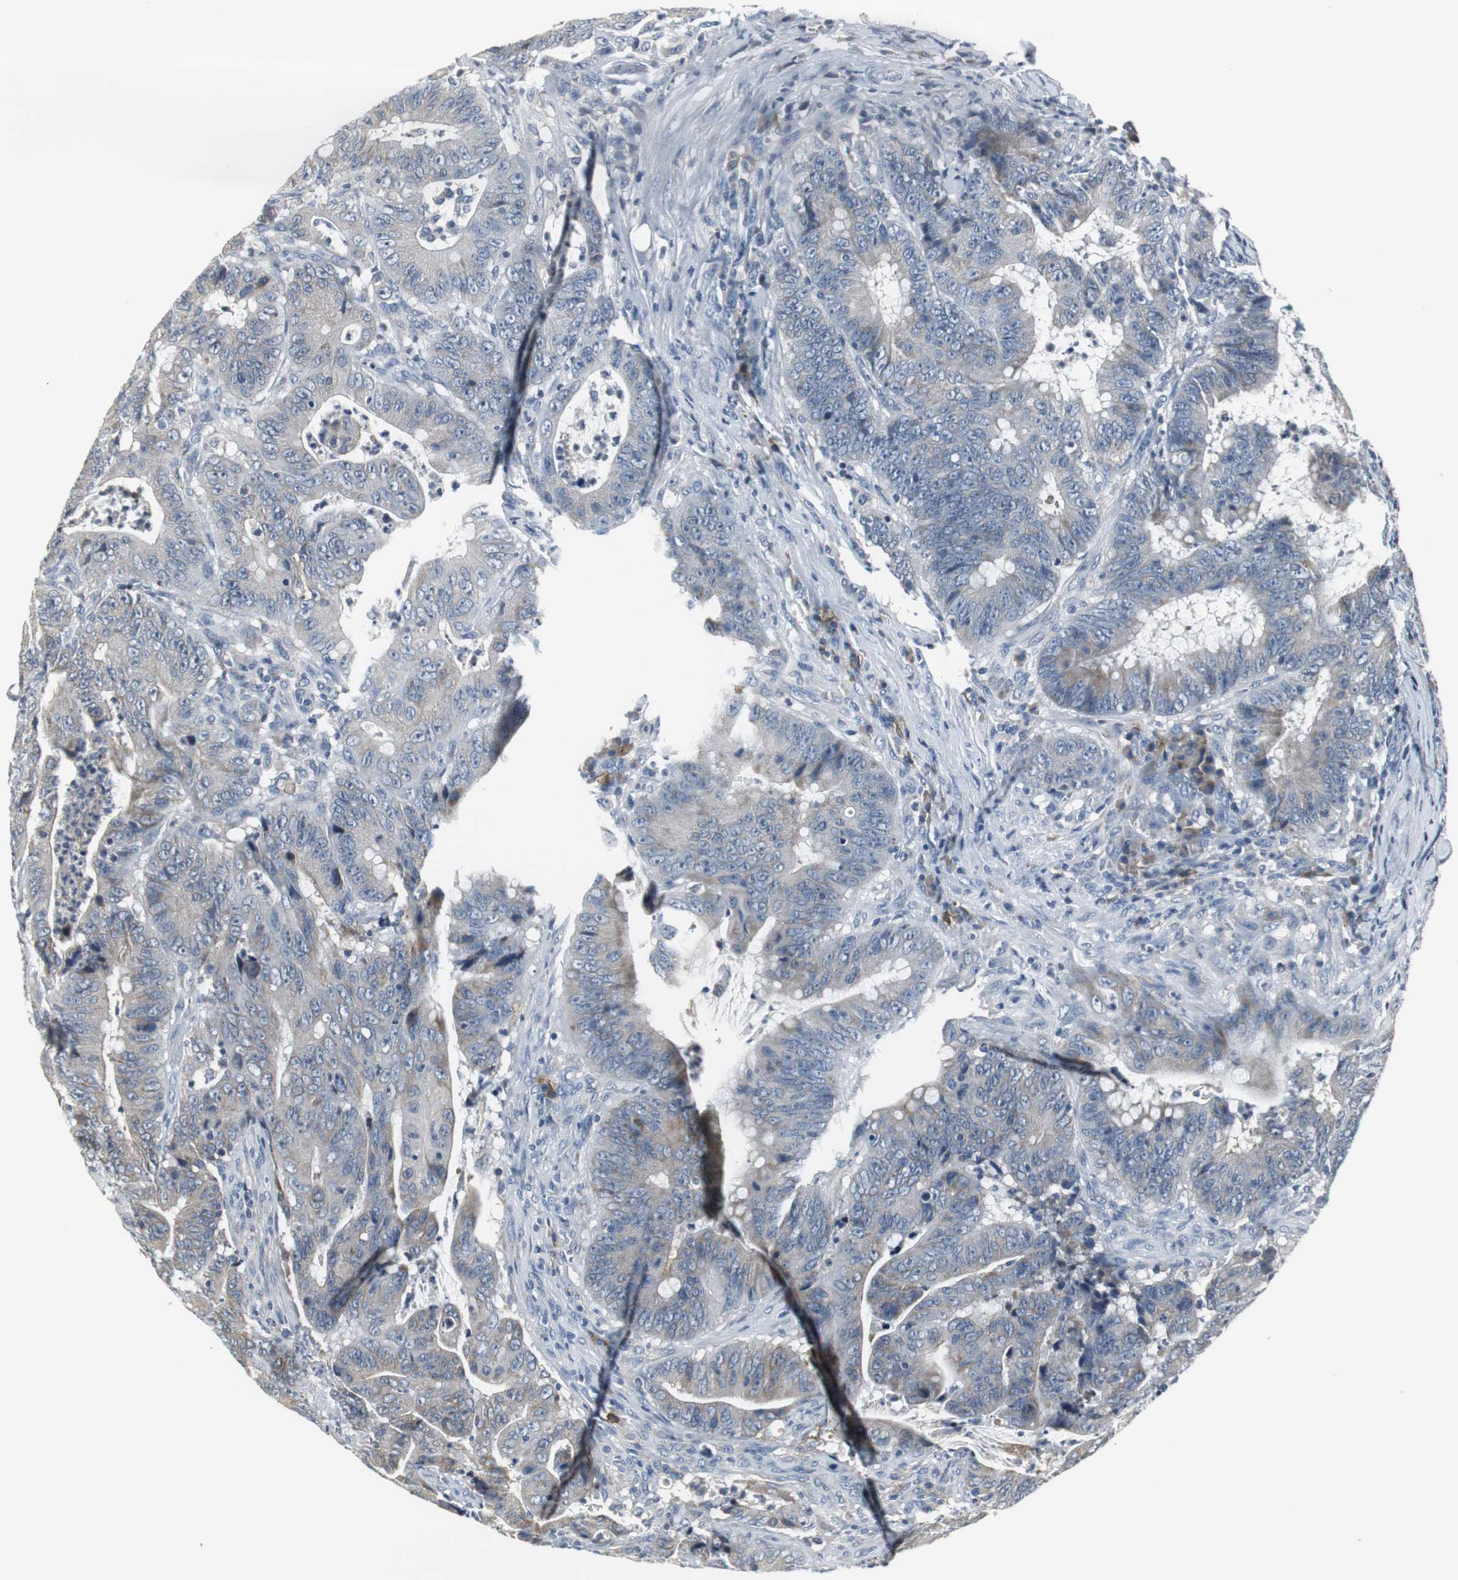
{"staining": {"intensity": "moderate", "quantity": "<25%", "location": "cytoplasmic/membranous"}, "tissue": "colorectal cancer", "cell_type": "Tumor cells", "image_type": "cancer", "snomed": [{"axis": "morphology", "description": "Adenocarcinoma, NOS"}, {"axis": "topography", "description": "Colon"}], "caption": "DAB (3,3'-diaminobenzidine) immunohistochemical staining of human colorectal cancer (adenocarcinoma) displays moderate cytoplasmic/membranous protein expression in about <25% of tumor cells.", "gene": "SLC2A5", "patient": {"sex": "male", "age": 45}}